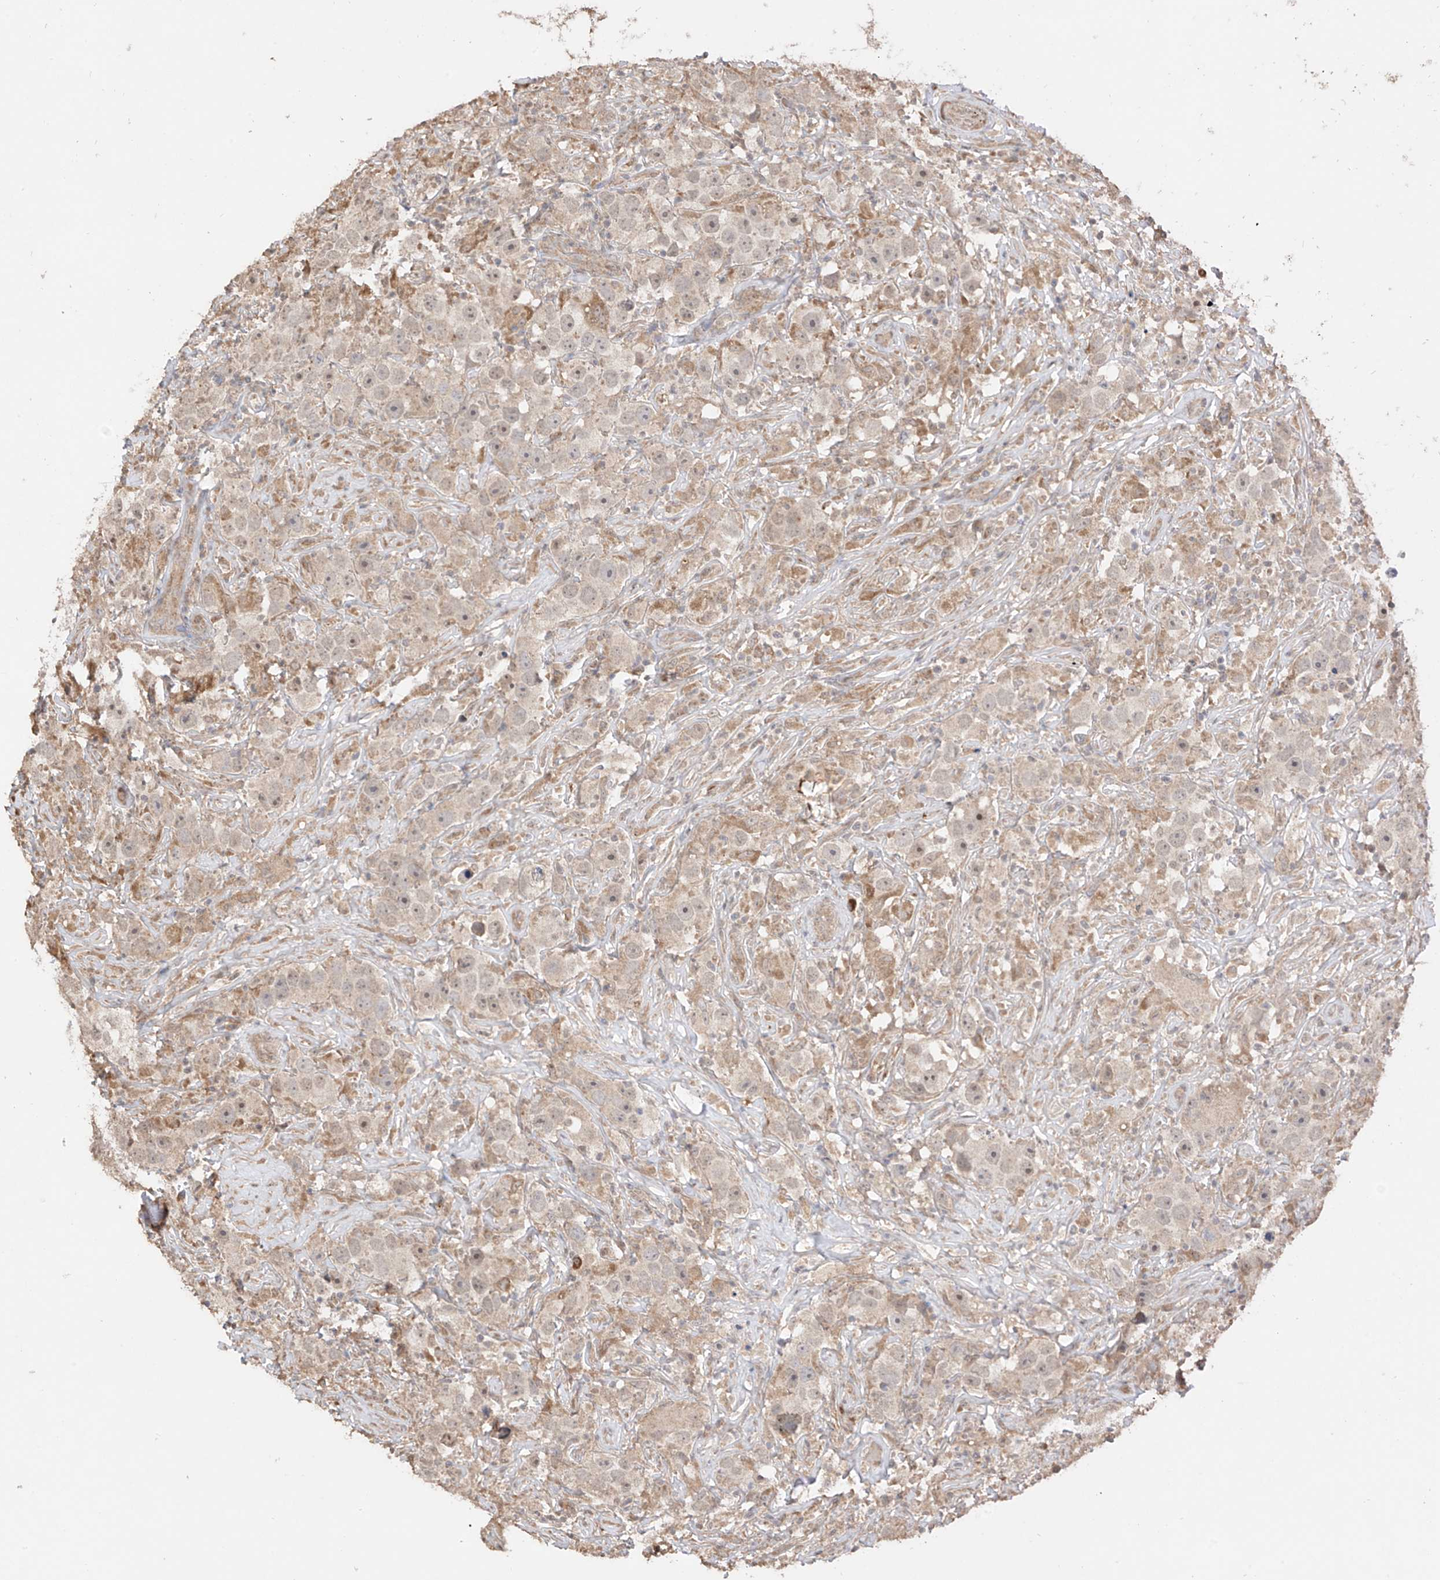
{"staining": {"intensity": "negative", "quantity": "none", "location": "none"}, "tissue": "testis cancer", "cell_type": "Tumor cells", "image_type": "cancer", "snomed": [{"axis": "morphology", "description": "Seminoma, NOS"}, {"axis": "topography", "description": "Testis"}], "caption": "Tumor cells show no significant protein staining in testis cancer. The staining was performed using DAB to visualize the protein expression in brown, while the nuclei were stained in blue with hematoxylin (Magnification: 20x).", "gene": "LATS1", "patient": {"sex": "male", "age": 49}}